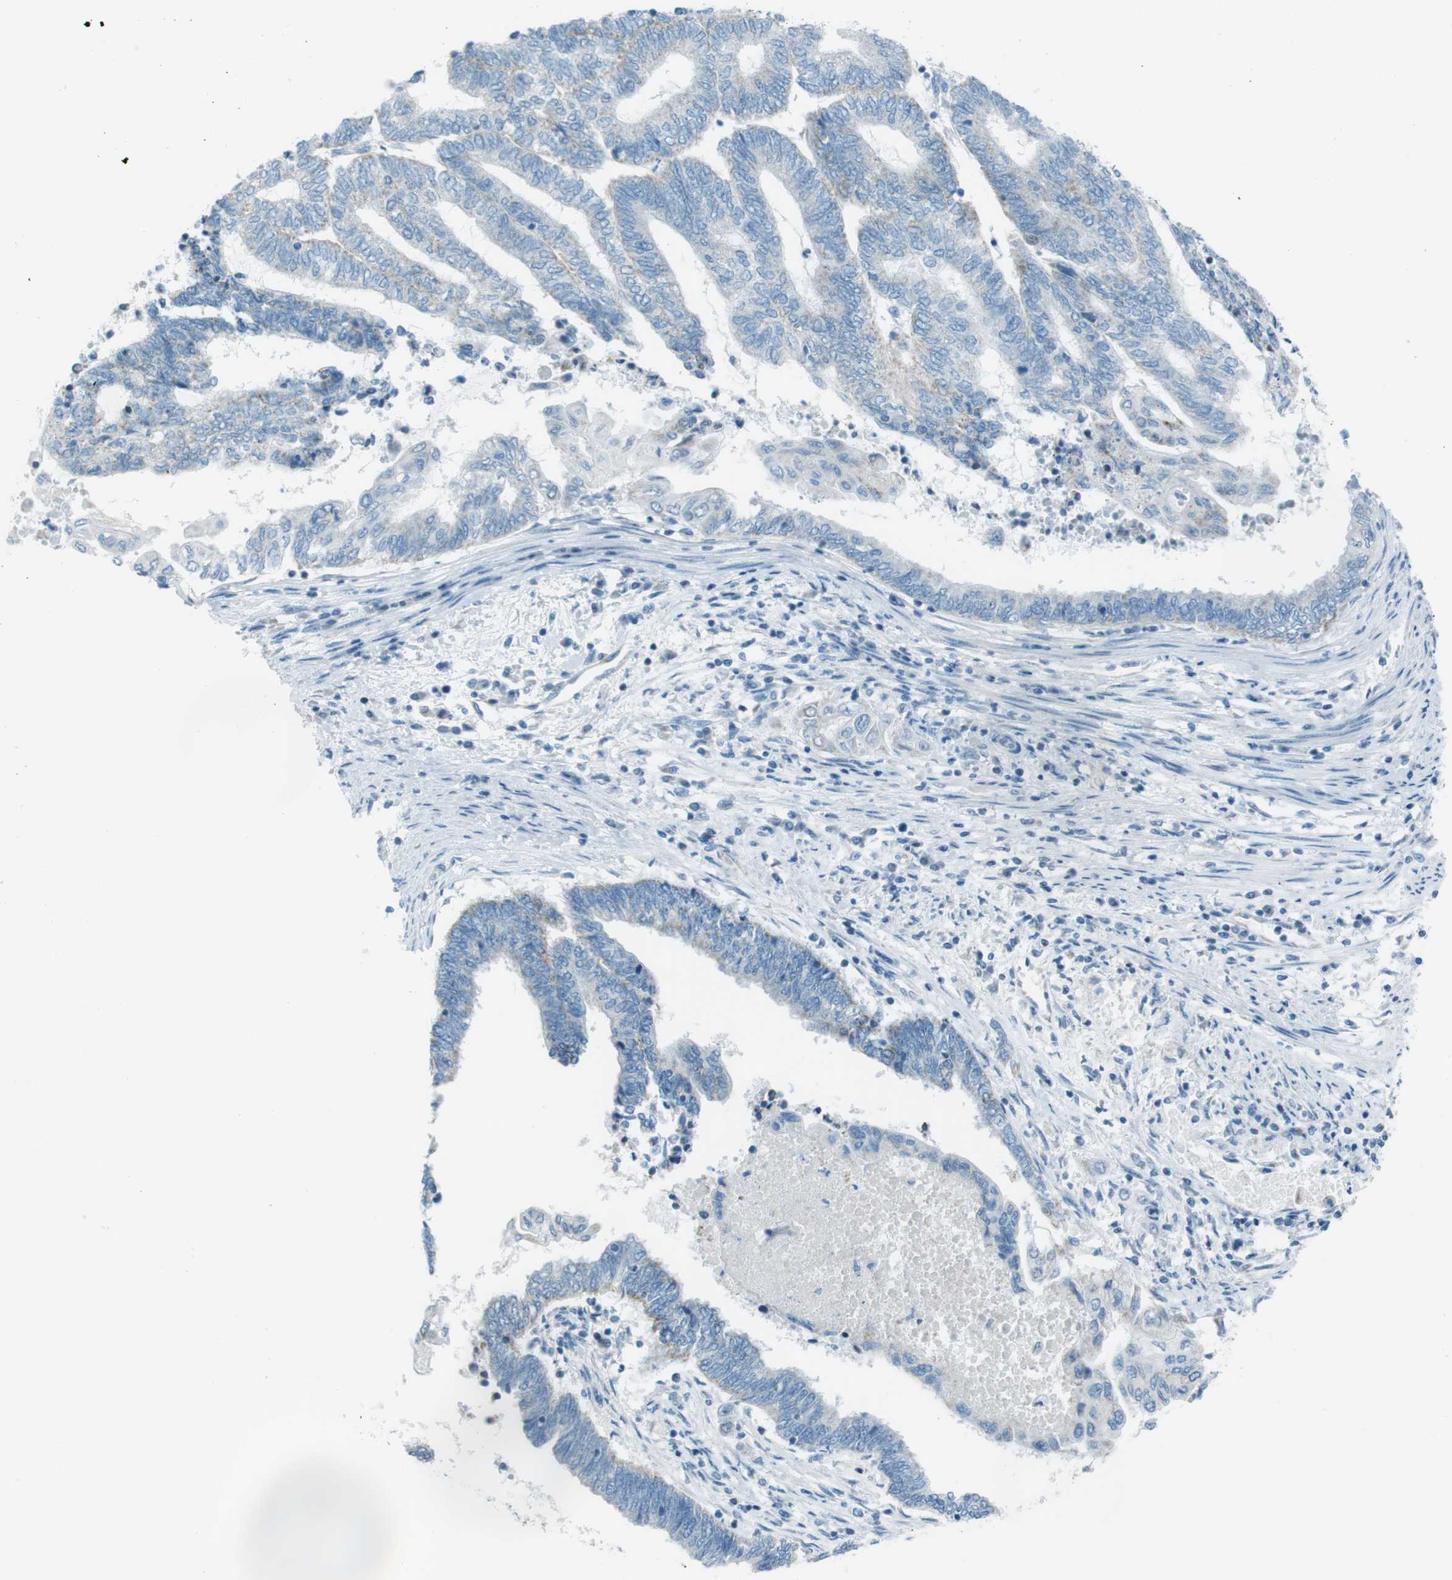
{"staining": {"intensity": "negative", "quantity": "none", "location": "none"}, "tissue": "endometrial cancer", "cell_type": "Tumor cells", "image_type": "cancer", "snomed": [{"axis": "morphology", "description": "Adenocarcinoma, NOS"}, {"axis": "topography", "description": "Uterus"}, {"axis": "topography", "description": "Endometrium"}], "caption": "High power microscopy photomicrograph of an immunohistochemistry (IHC) photomicrograph of endometrial cancer (adenocarcinoma), revealing no significant staining in tumor cells. (DAB (3,3'-diaminobenzidine) immunohistochemistry visualized using brightfield microscopy, high magnification).", "gene": "DNAJA3", "patient": {"sex": "female", "age": 70}}